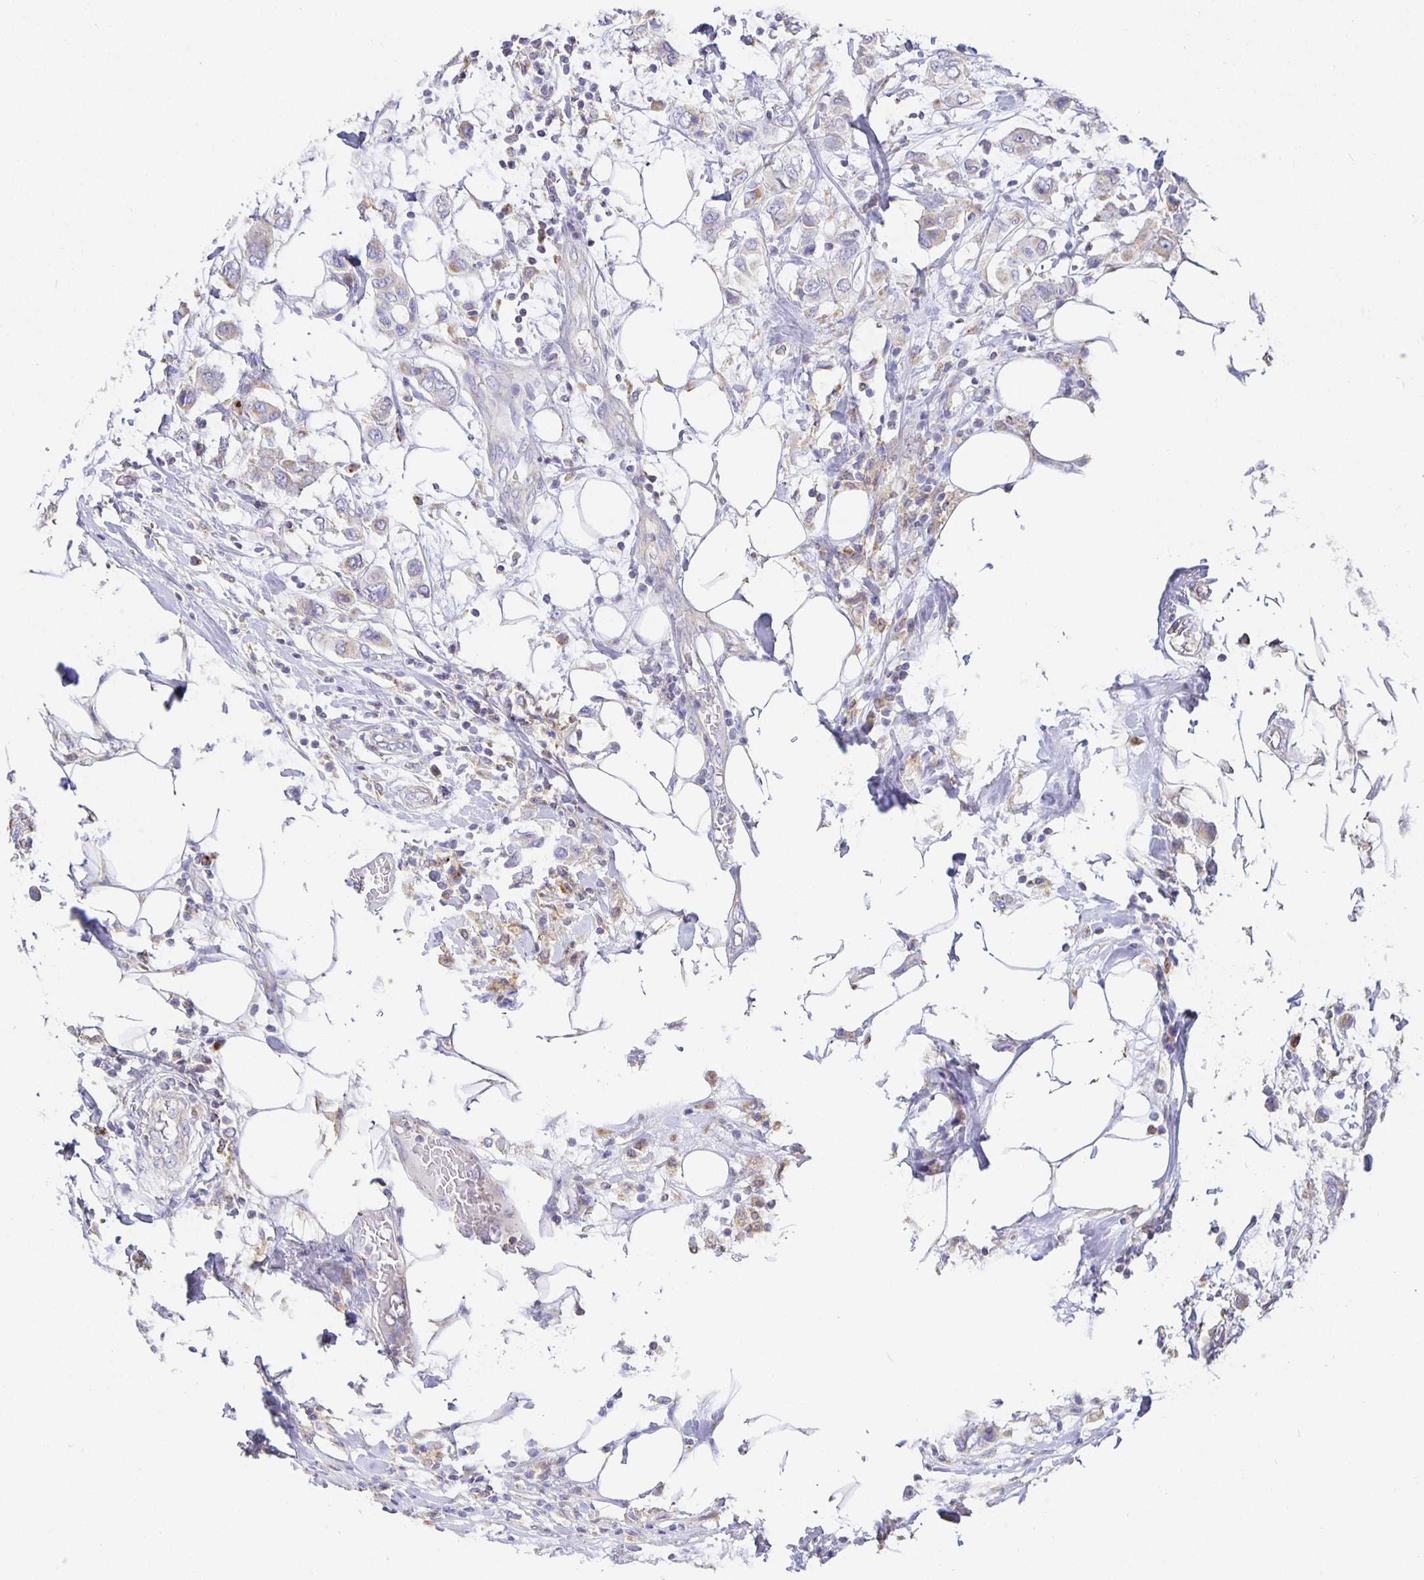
{"staining": {"intensity": "weak", "quantity": "<25%", "location": "cytoplasmic/membranous"}, "tissue": "breast cancer", "cell_type": "Tumor cells", "image_type": "cancer", "snomed": [{"axis": "morphology", "description": "Lobular carcinoma"}, {"axis": "topography", "description": "Breast"}], "caption": "There is no significant positivity in tumor cells of lobular carcinoma (breast).", "gene": "FLRT3", "patient": {"sex": "female", "age": 51}}